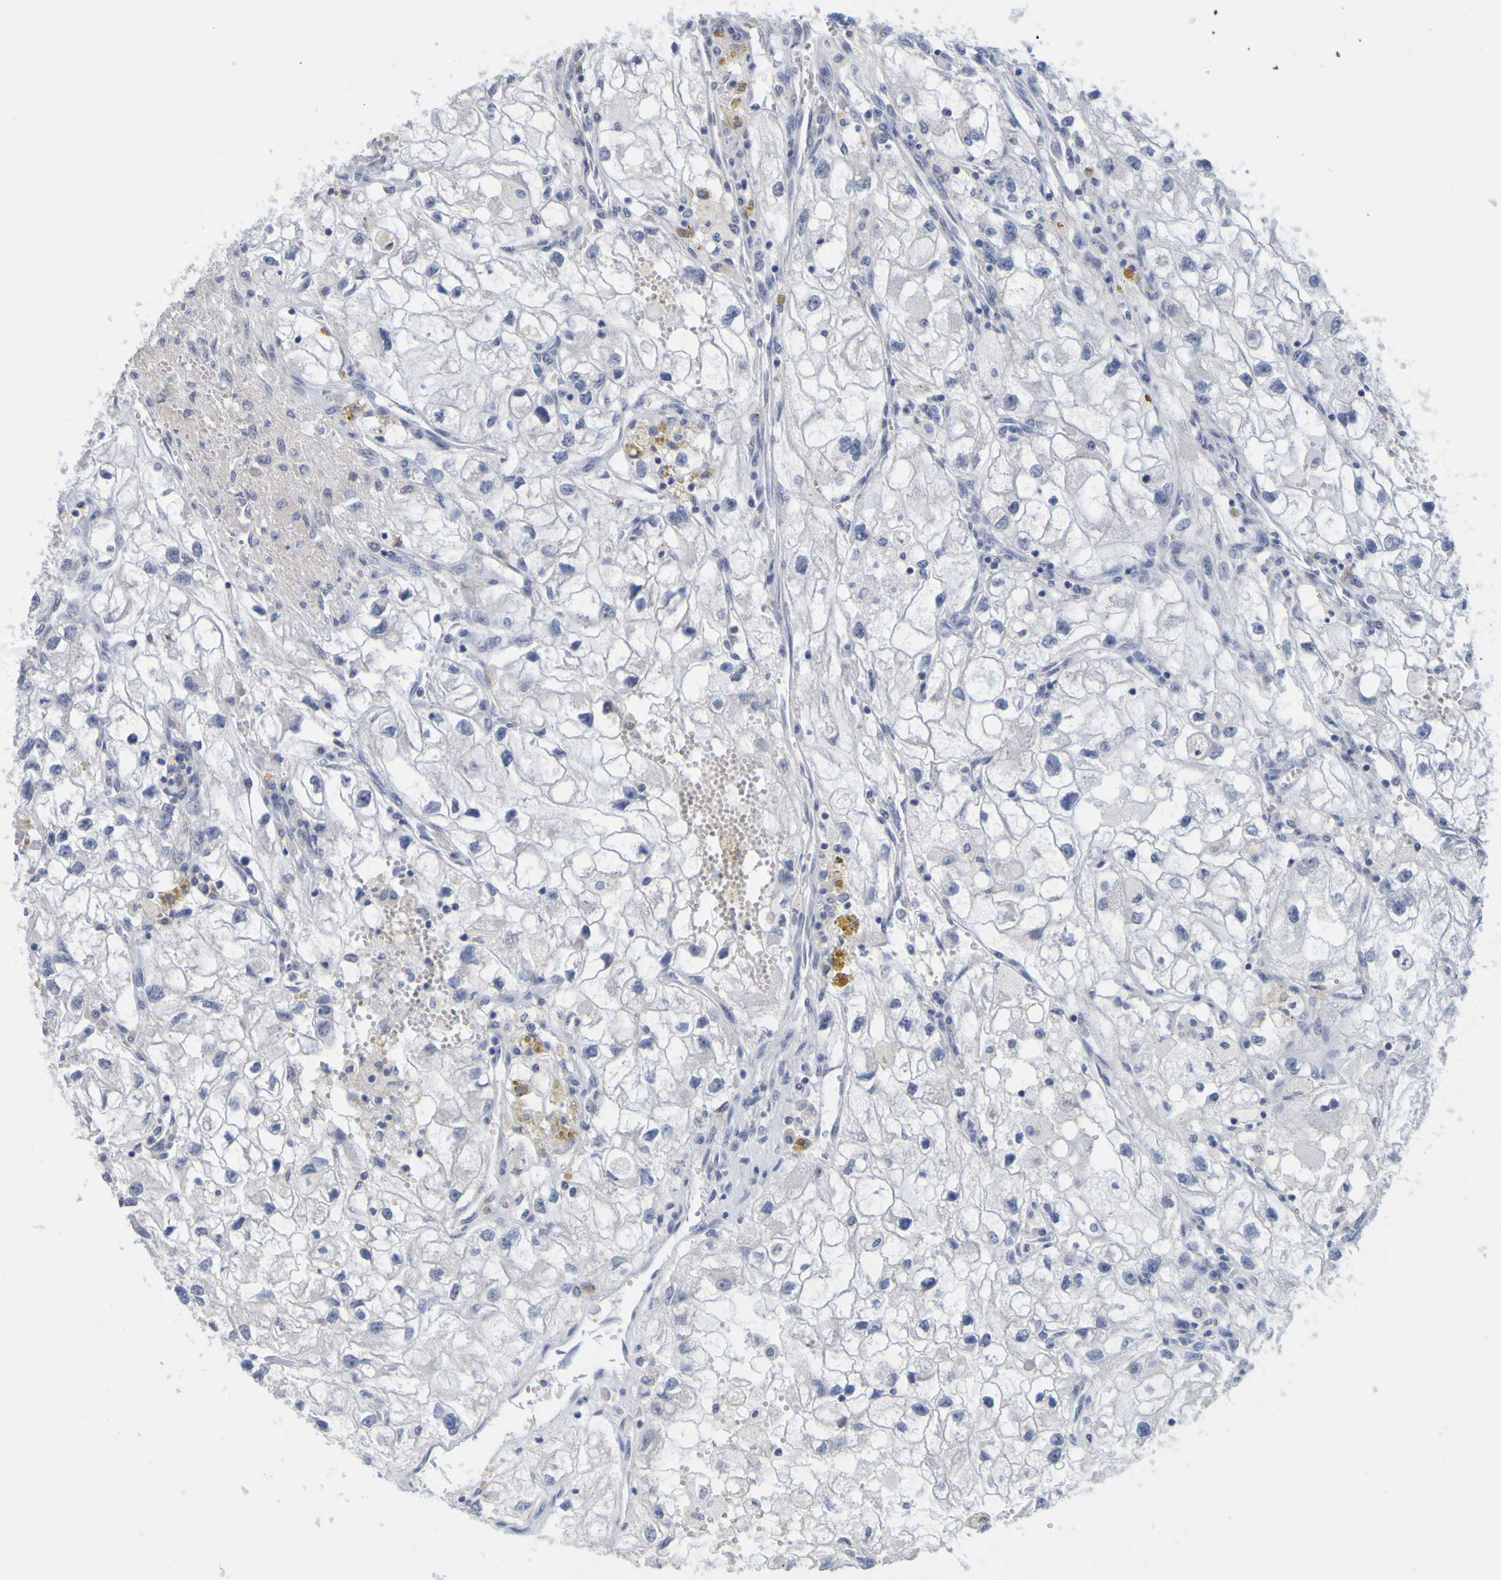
{"staining": {"intensity": "negative", "quantity": "none", "location": "none"}, "tissue": "renal cancer", "cell_type": "Tumor cells", "image_type": "cancer", "snomed": [{"axis": "morphology", "description": "Adenocarcinoma, NOS"}, {"axis": "topography", "description": "Kidney"}], "caption": "This is an immunohistochemistry histopathology image of renal cancer (adenocarcinoma). There is no expression in tumor cells.", "gene": "ENDOU", "patient": {"sex": "female", "age": 70}}